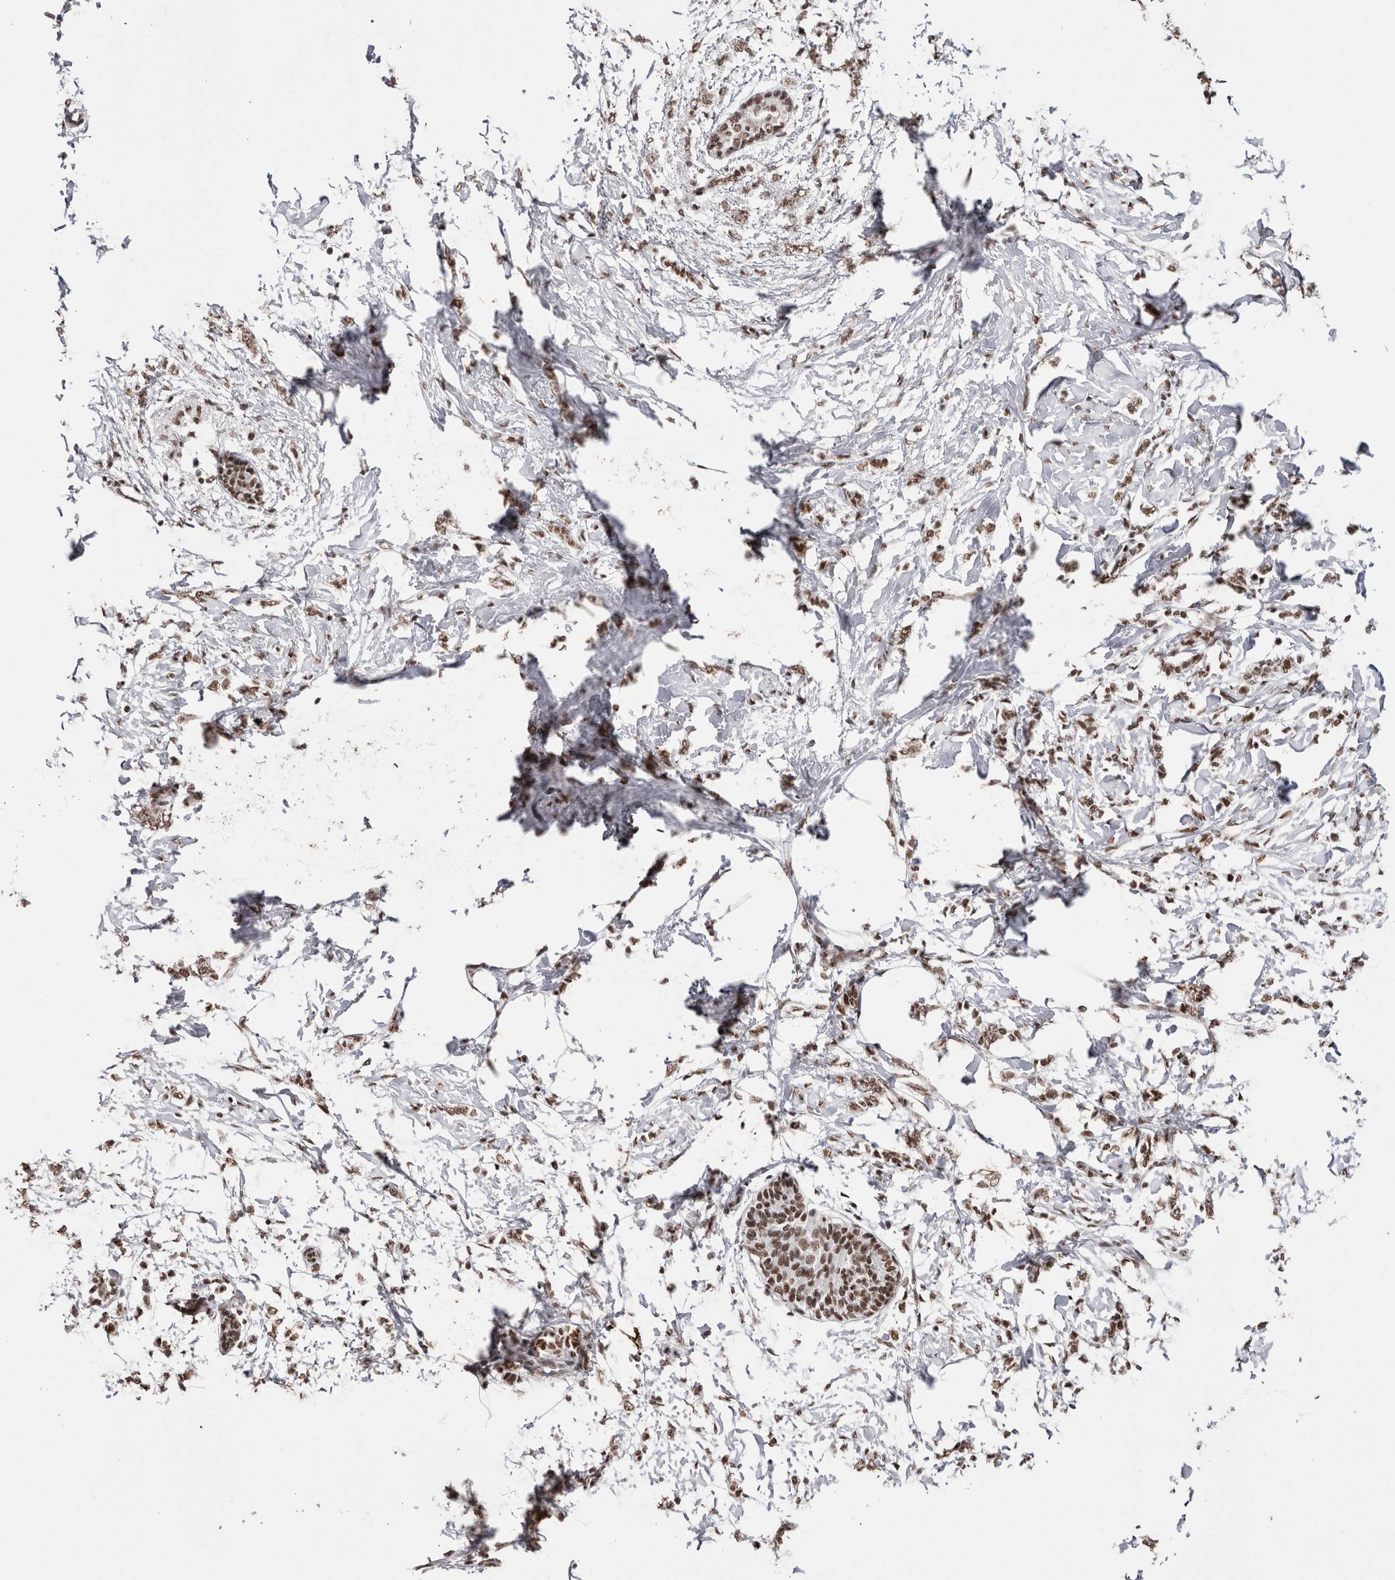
{"staining": {"intensity": "moderate", "quantity": ">75%", "location": "nuclear"}, "tissue": "breast cancer", "cell_type": "Tumor cells", "image_type": "cancer", "snomed": [{"axis": "morphology", "description": "Lobular carcinoma, in situ"}, {"axis": "morphology", "description": "Lobular carcinoma"}, {"axis": "topography", "description": "Breast"}], "caption": "The immunohistochemical stain labels moderate nuclear positivity in tumor cells of breast lobular carcinoma in situ tissue.", "gene": "SMC1A", "patient": {"sex": "female", "age": 41}}